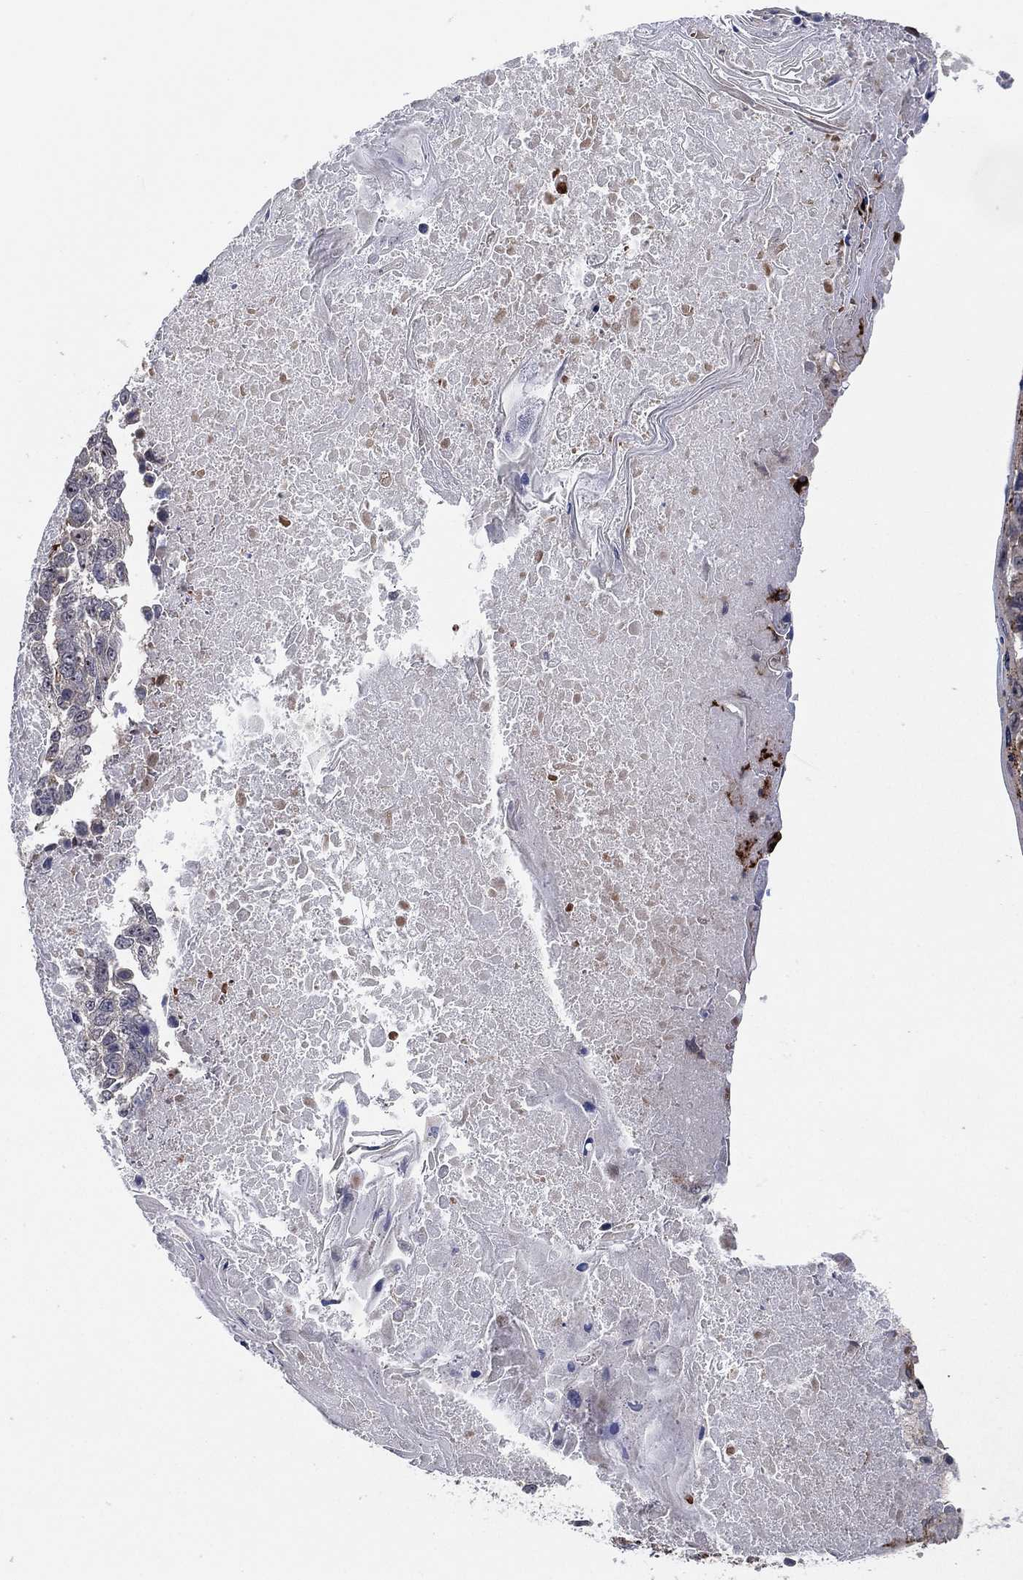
{"staining": {"intensity": "negative", "quantity": "none", "location": "none"}, "tissue": "lung cancer", "cell_type": "Tumor cells", "image_type": "cancer", "snomed": [{"axis": "morphology", "description": "Squamous cell carcinoma, NOS"}, {"axis": "topography", "description": "Lung"}], "caption": "Protein analysis of lung squamous cell carcinoma exhibits no significant expression in tumor cells.", "gene": "FAM104A", "patient": {"sex": "male", "age": 73}}